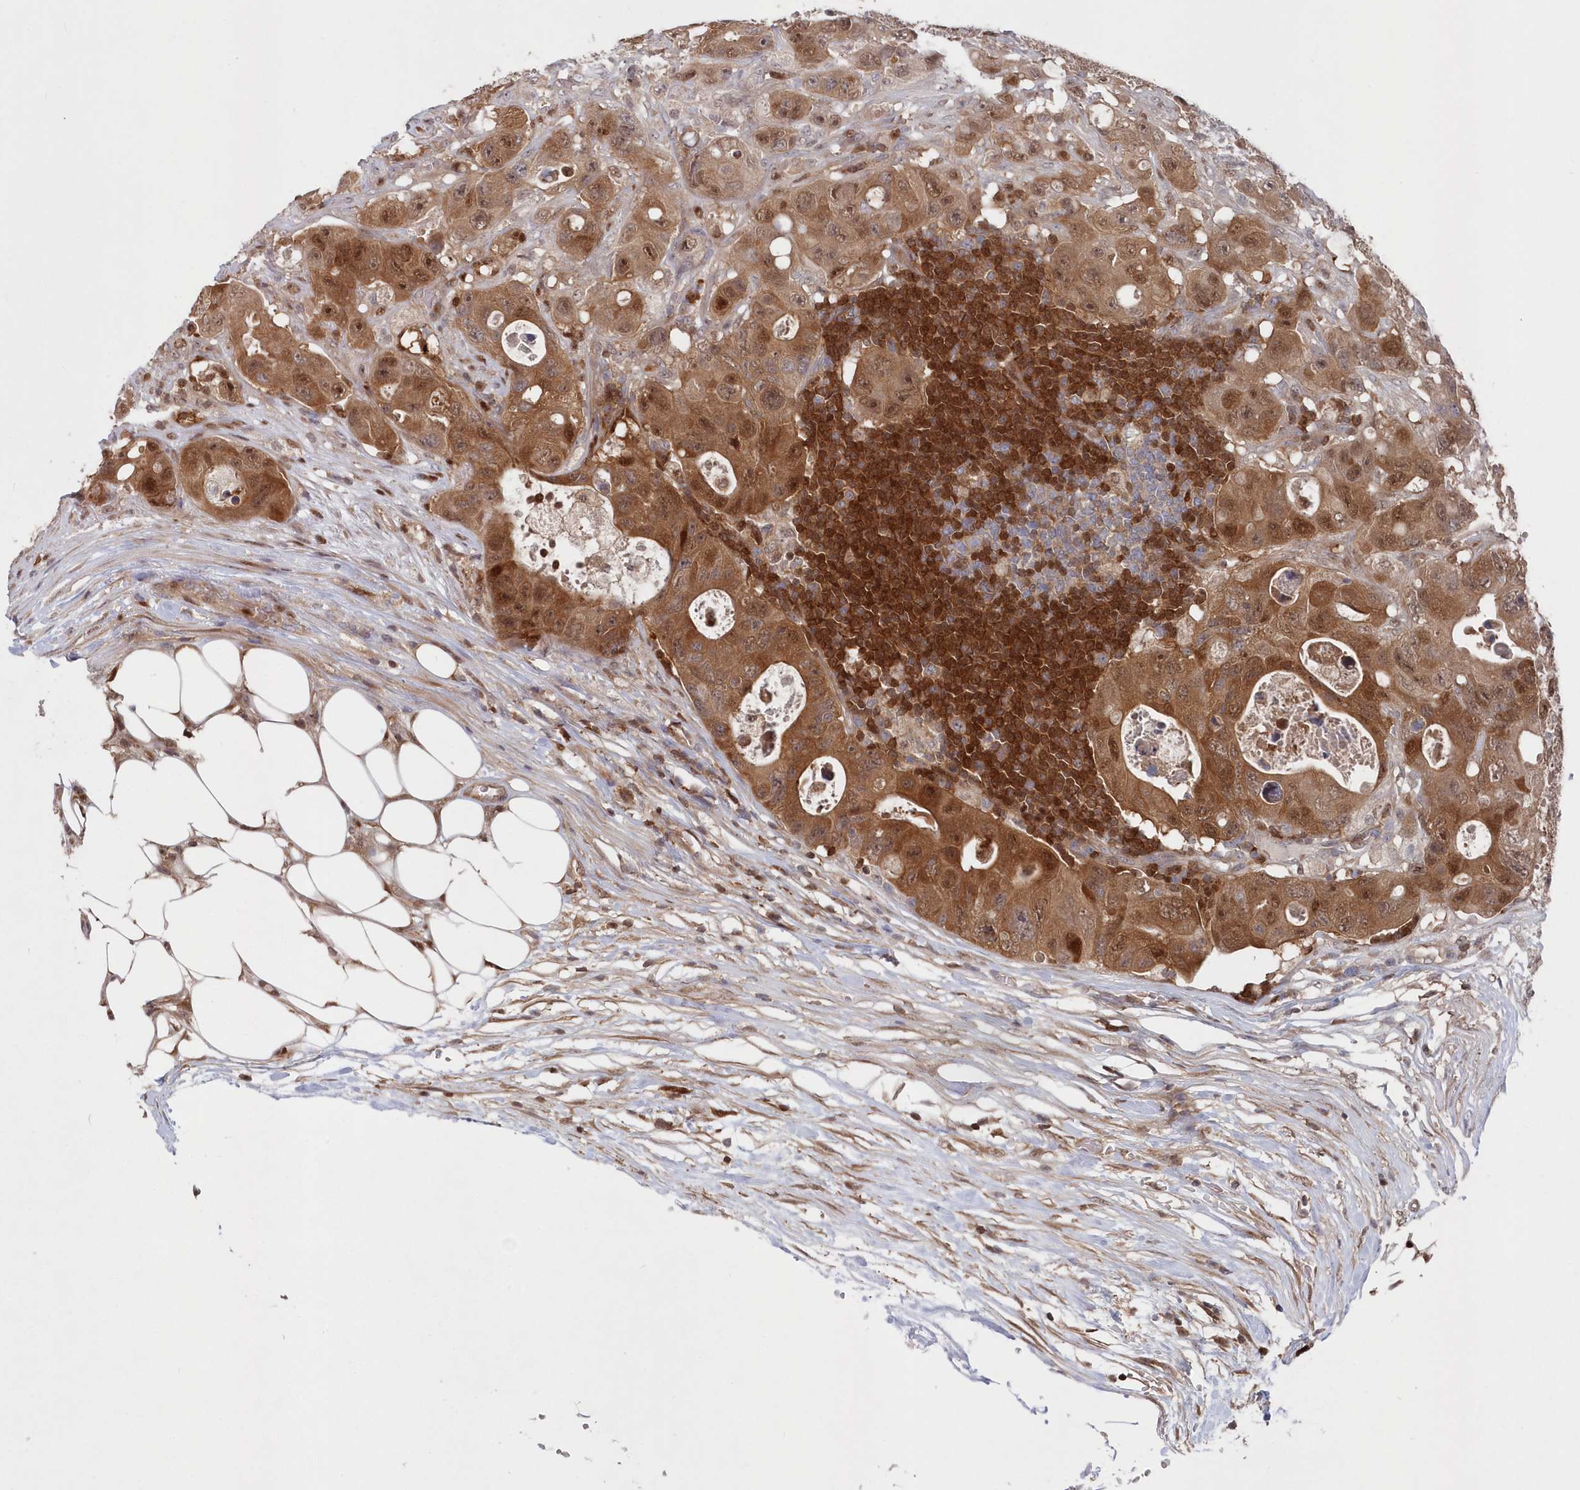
{"staining": {"intensity": "moderate", "quantity": ">75%", "location": "cytoplasmic/membranous,nuclear"}, "tissue": "colorectal cancer", "cell_type": "Tumor cells", "image_type": "cancer", "snomed": [{"axis": "morphology", "description": "Adenocarcinoma, NOS"}, {"axis": "topography", "description": "Colon"}], "caption": "The immunohistochemical stain shows moderate cytoplasmic/membranous and nuclear positivity in tumor cells of adenocarcinoma (colorectal) tissue.", "gene": "ABHD14B", "patient": {"sex": "female", "age": 46}}